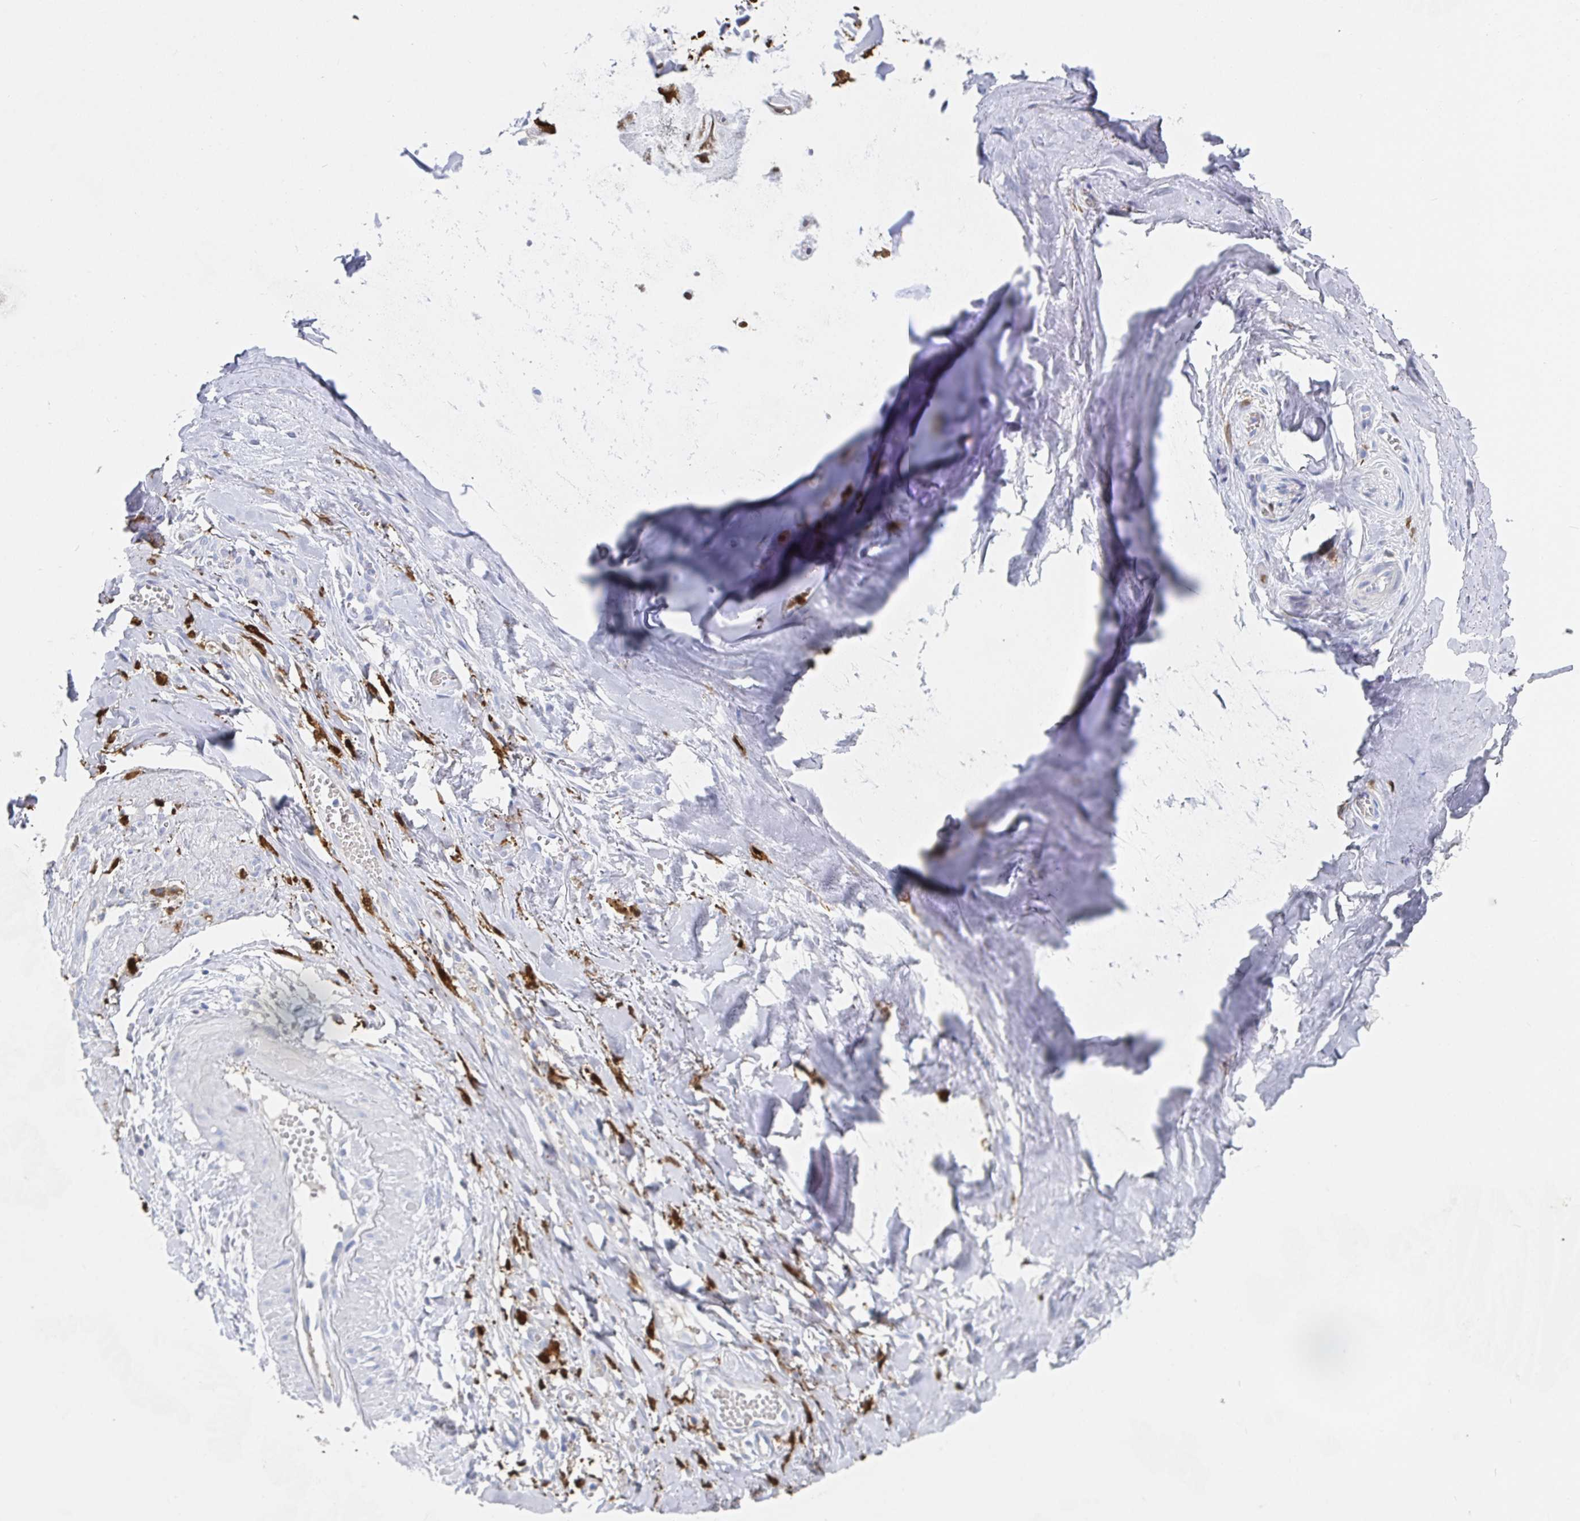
{"staining": {"intensity": "negative", "quantity": "none", "location": "none"}, "tissue": "soft tissue", "cell_type": "Chondrocytes", "image_type": "normal", "snomed": [{"axis": "morphology", "description": "Normal tissue, NOS"}, {"axis": "topography", "description": "Cartilage tissue"}, {"axis": "topography", "description": "Nasopharynx"}, {"axis": "topography", "description": "Thyroid gland"}], "caption": "DAB (3,3'-diaminobenzidine) immunohistochemical staining of normal human soft tissue shows no significant positivity in chondrocytes.", "gene": "OR2A1", "patient": {"sex": "male", "age": 63}}